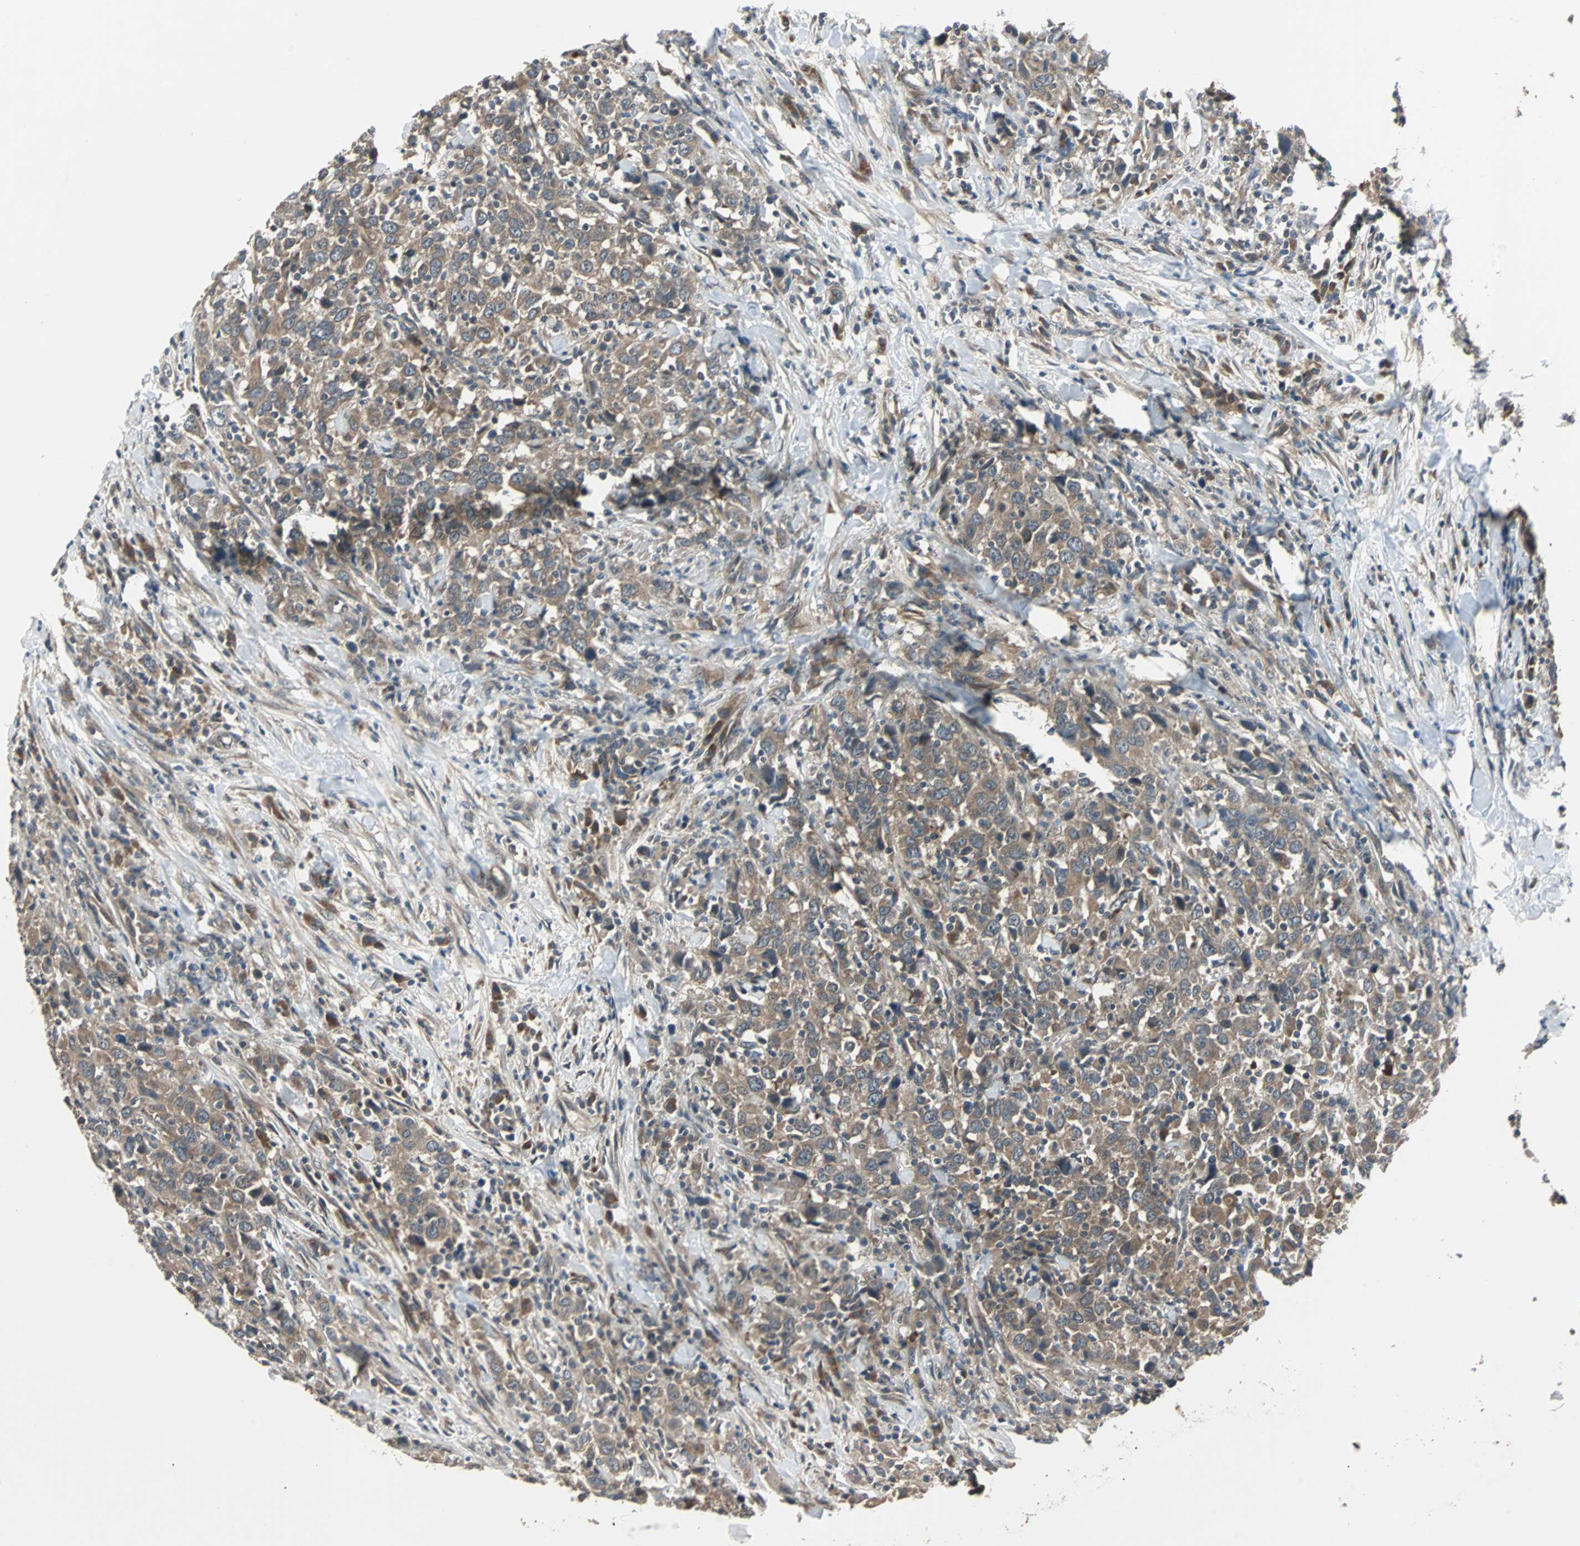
{"staining": {"intensity": "moderate", "quantity": ">75%", "location": "cytoplasmic/membranous"}, "tissue": "urothelial cancer", "cell_type": "Tumor cells", "image_type": "cancer", "snomed": [{"axis": "morphology", "description": "Urothelial carcinoma, High grade"}, {"axis": "topography", "description": "Urinary bladder"}], "caption": "Urothelial cancer stained for a protein (brown) exhibits moderate cytoplasmic/membranous positive staining in about >75% of tumor cells.", "gene": "ARF1", "patient": {"sex": "male", "age": 61}}